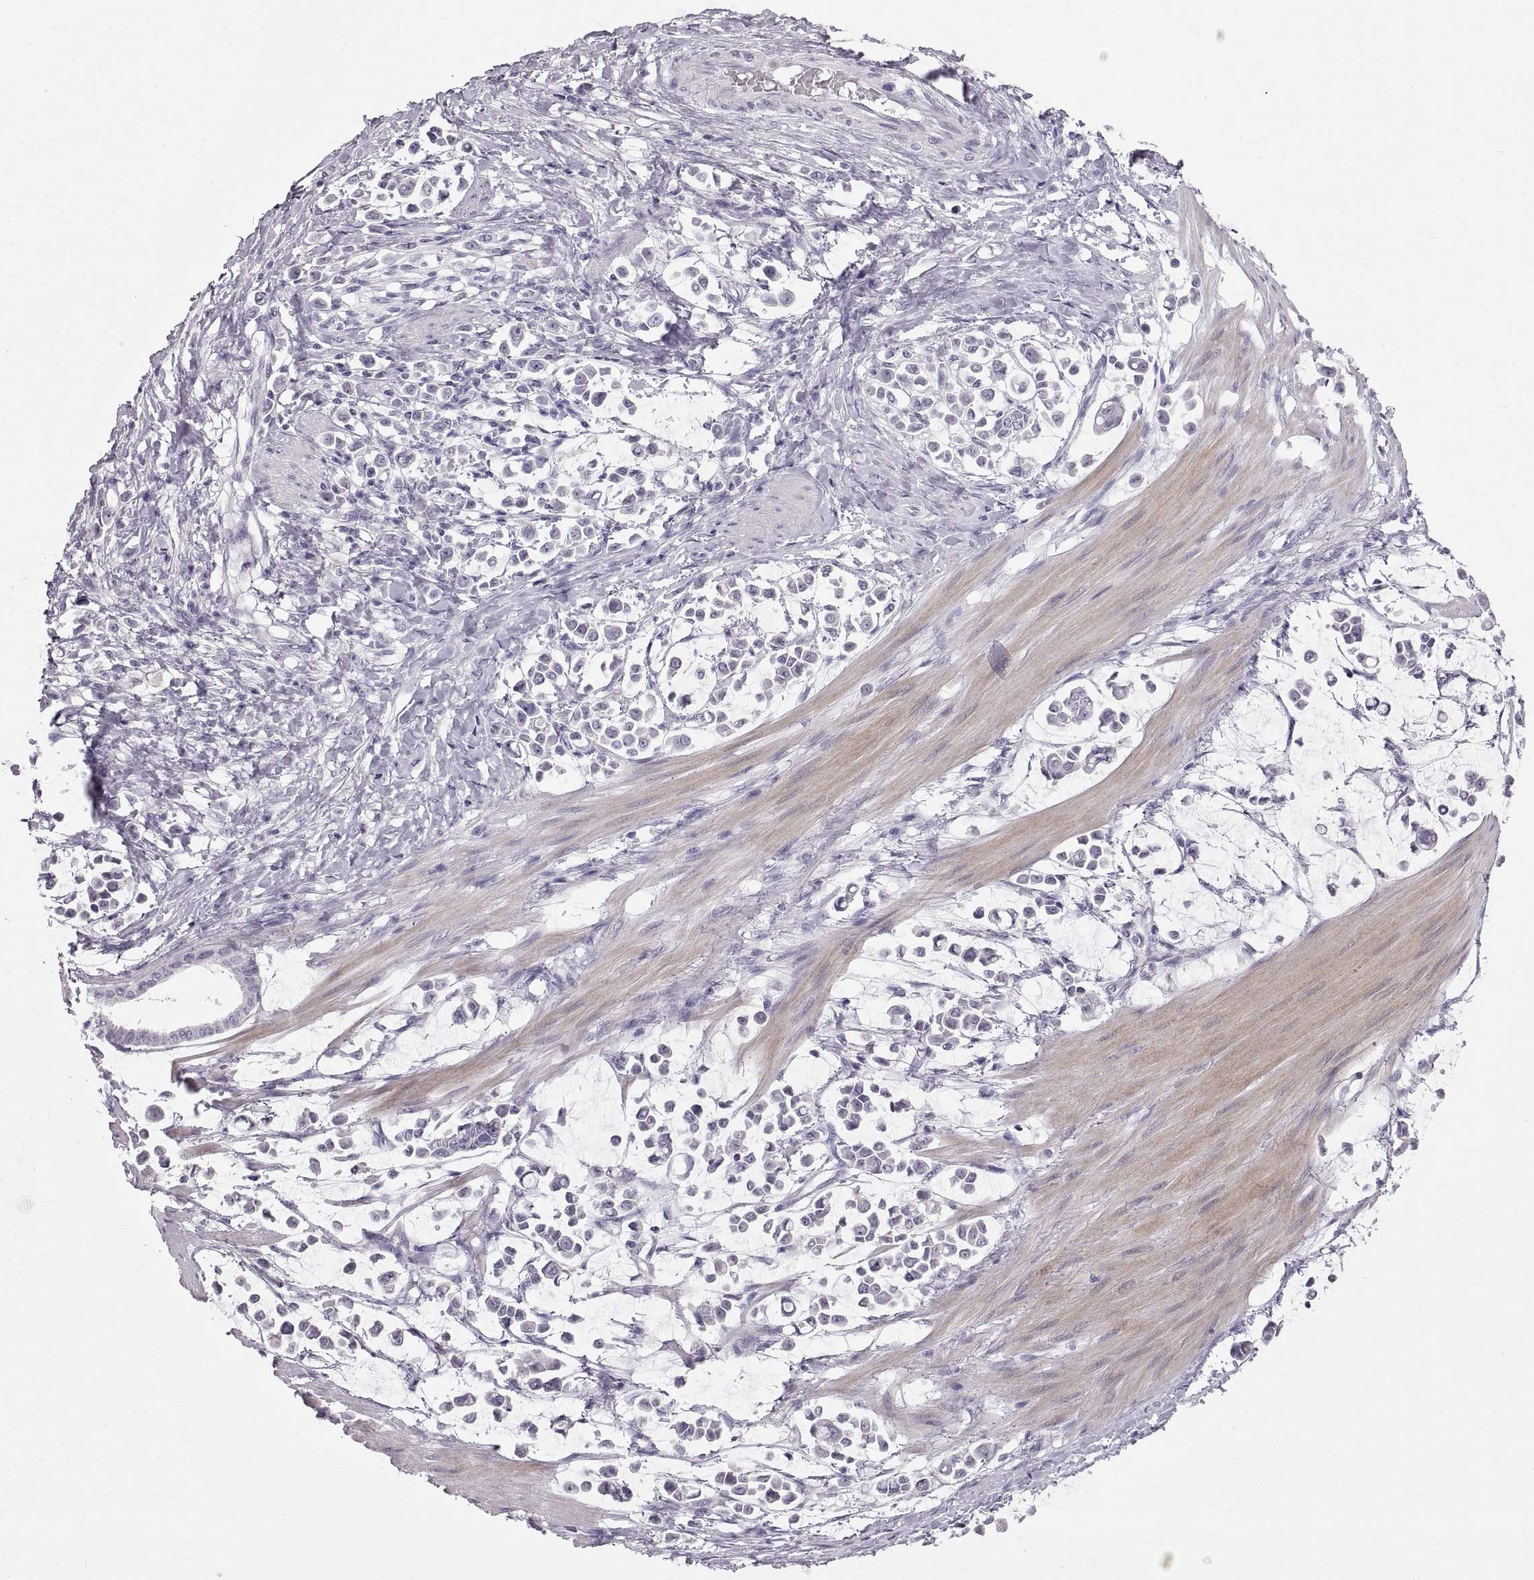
{"staining": {"intensity": "negative", "quantity": "none", "location": "none"}, "tissue": "stomach cancer", "cell_type": "Tumor cells", "image_type": "cancer", "snomed": [{"axis": "morphology", "description": "Adenocarcinoma, NOS"}, {"axis": "topography", "description": "Stomach"}], "caption": "DAB immunohistochemical staining of human adenocarcinoma (stomach) reveals no significant staining in tumor cells.", "gene": "SPACDR", "patient": {"sex": "male", "age": 82}}